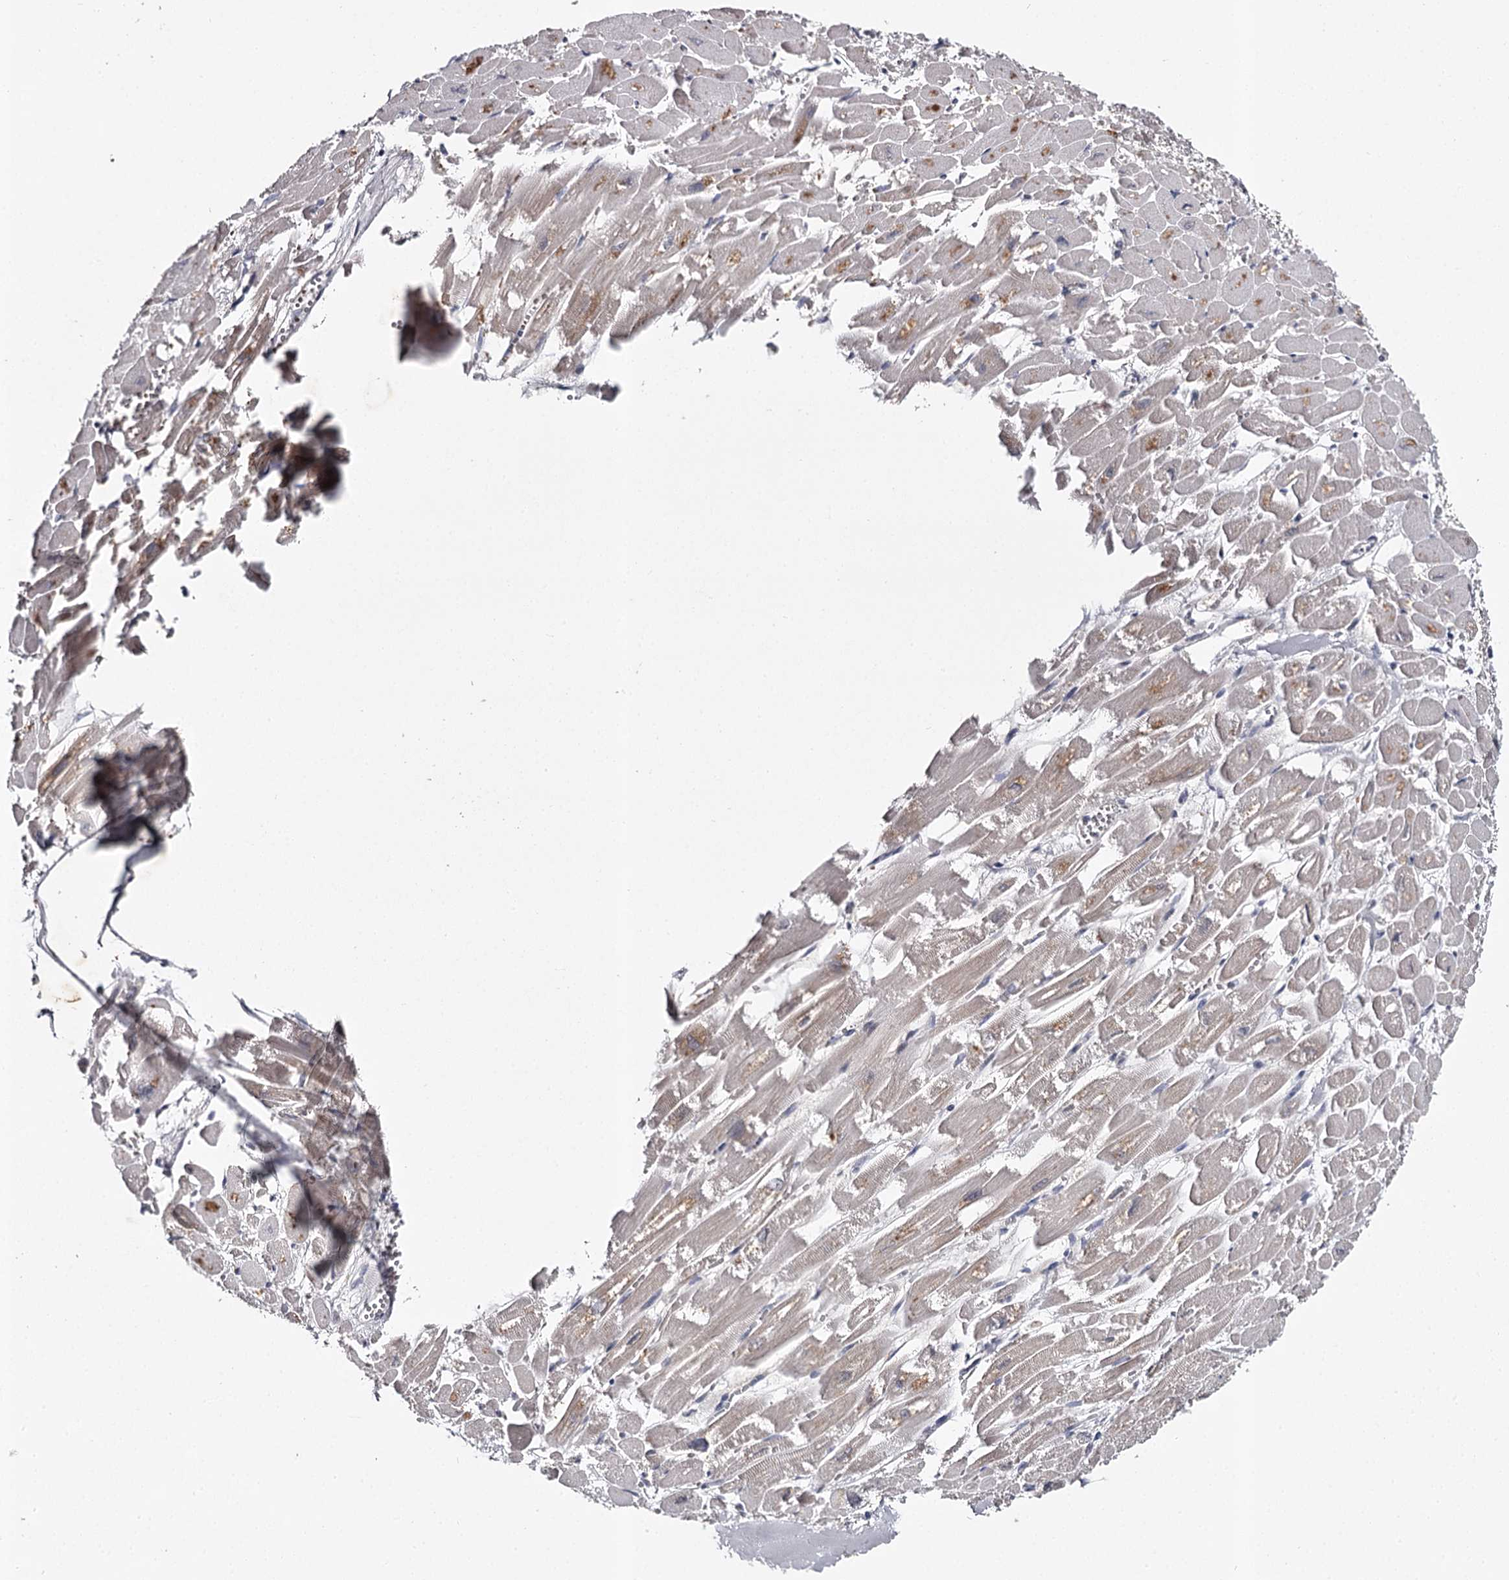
{"staining": {"intensity": "weak", "quantity": "25%-75%", "location": "cytoplasmic/membranous"}, "tissue": "heart muscle", "cell_type": "Cardiomyocytes", "image_type": "normal", "snomed": [{"axis": "morphology", "description": "Normal tissue, NOS"}, {"axis": "topography", "description": "Heart"}], "caption": "Immunohistochemical staining of normal human heart muscle exhibits 25%-75% levels of weak cytoplasmic/membranous protein staining in approximately 25%-75% of cardiomyocytes. (DAB (3,3'-diaminobenzidine) IHC, brown staining for protein, blue staining for nuclei).", "gene": "RASSF6", "patient": {"sex": "male", "age": 54}}